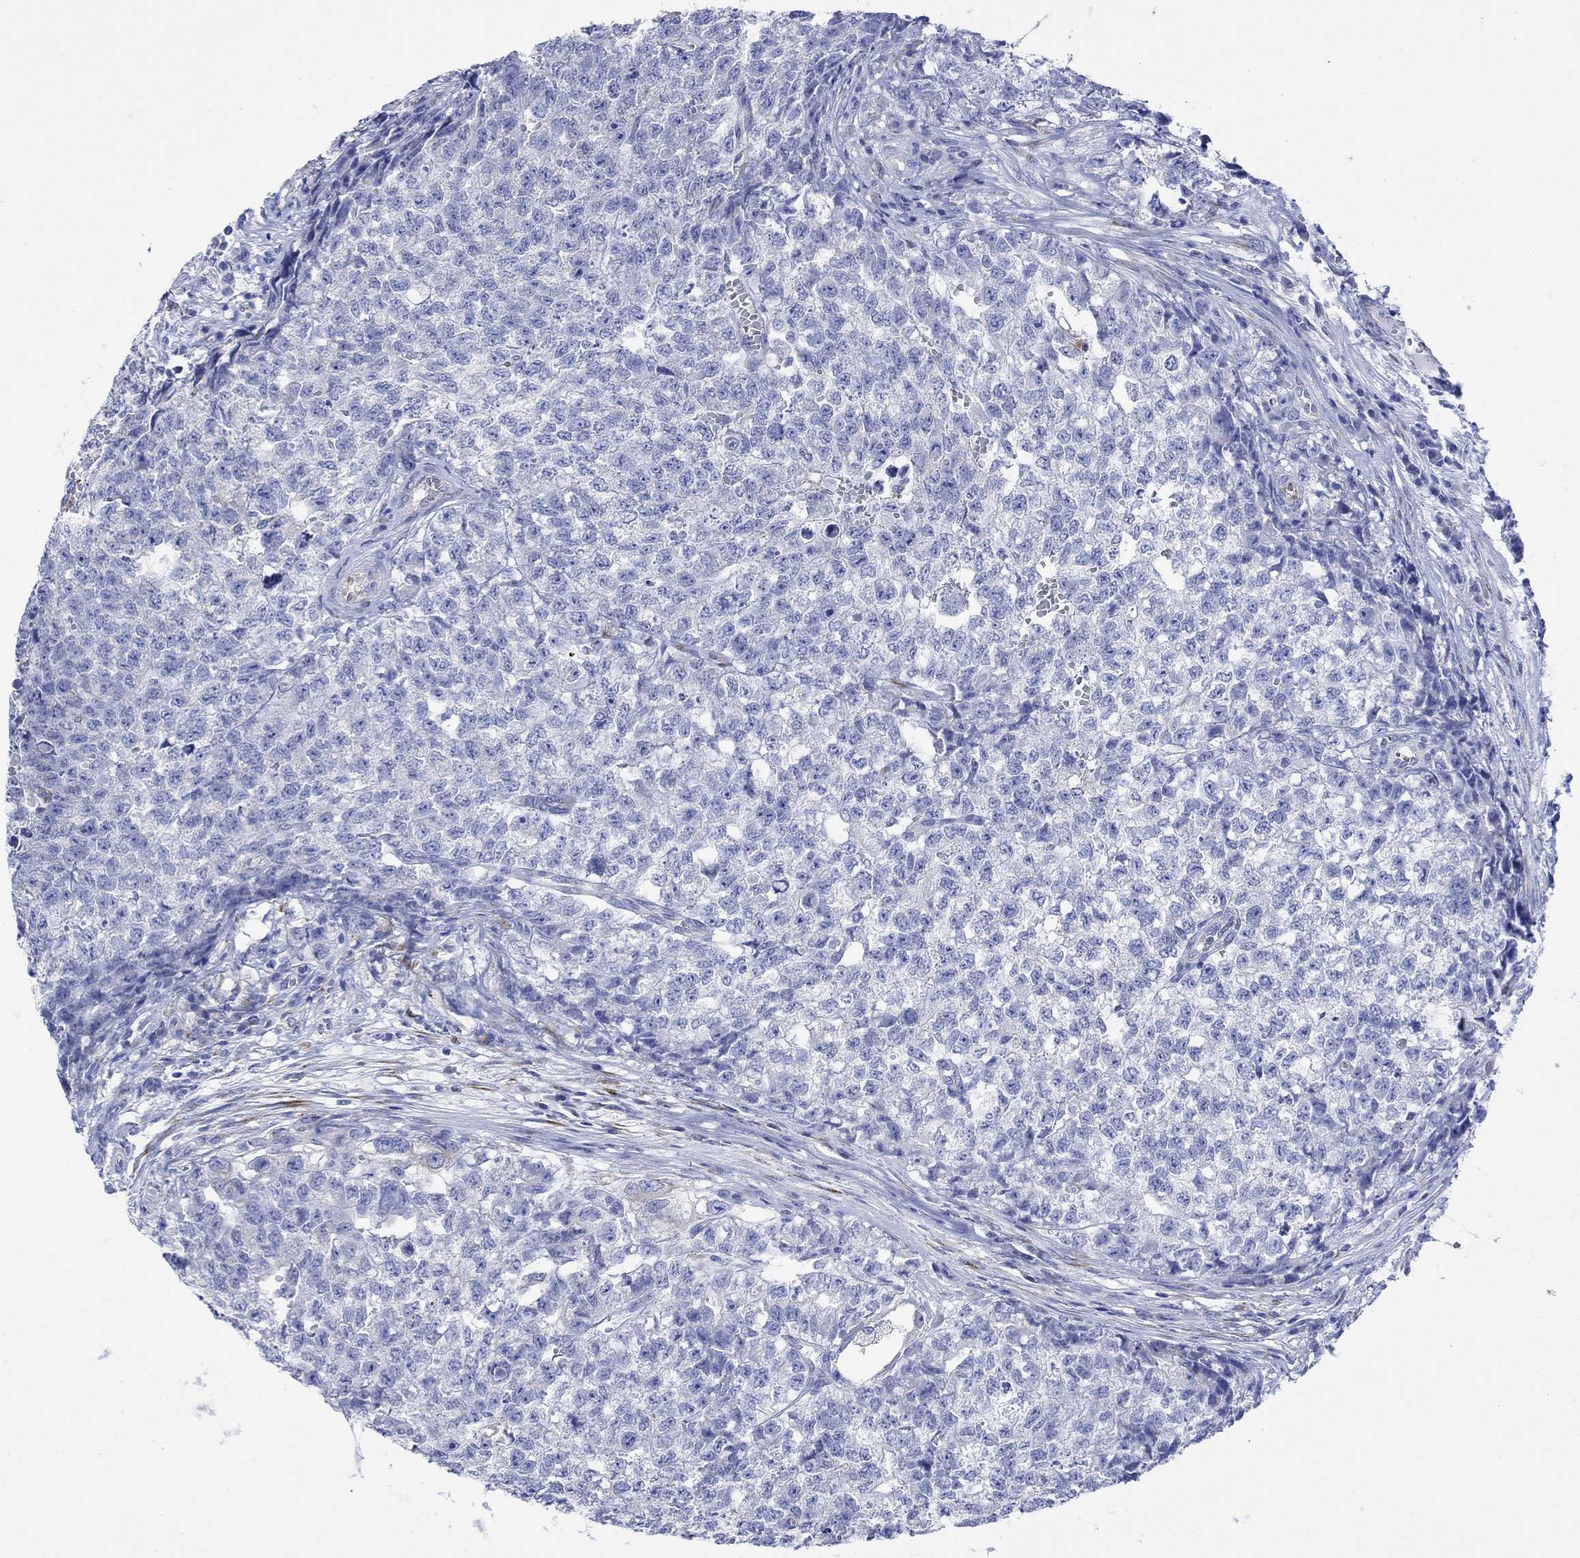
{"staining": {"intensity": "negative", "quantity": "none", "location": "none"}, "tissue": "testis cancer", "cell_type": "Tumor cells", "image_type": "cancer", "snomed": [{"axis": "morphology", "description": "Seminoma, NOS"}, {"axis": "morphology", "description": "Carcinoma, Embryonal, NOS"}, {"axis": "topography", "description": "Testis"}], "caption": "Immunohistochemistry photomicrograph of neoplastic tissue: human testis cancer (embryonal carcinoma) stained with DAB demonstrates no significant protein staining in tumor cells.", "gene": "MYL1", "patient": {"sex": "male", "age": 22}}